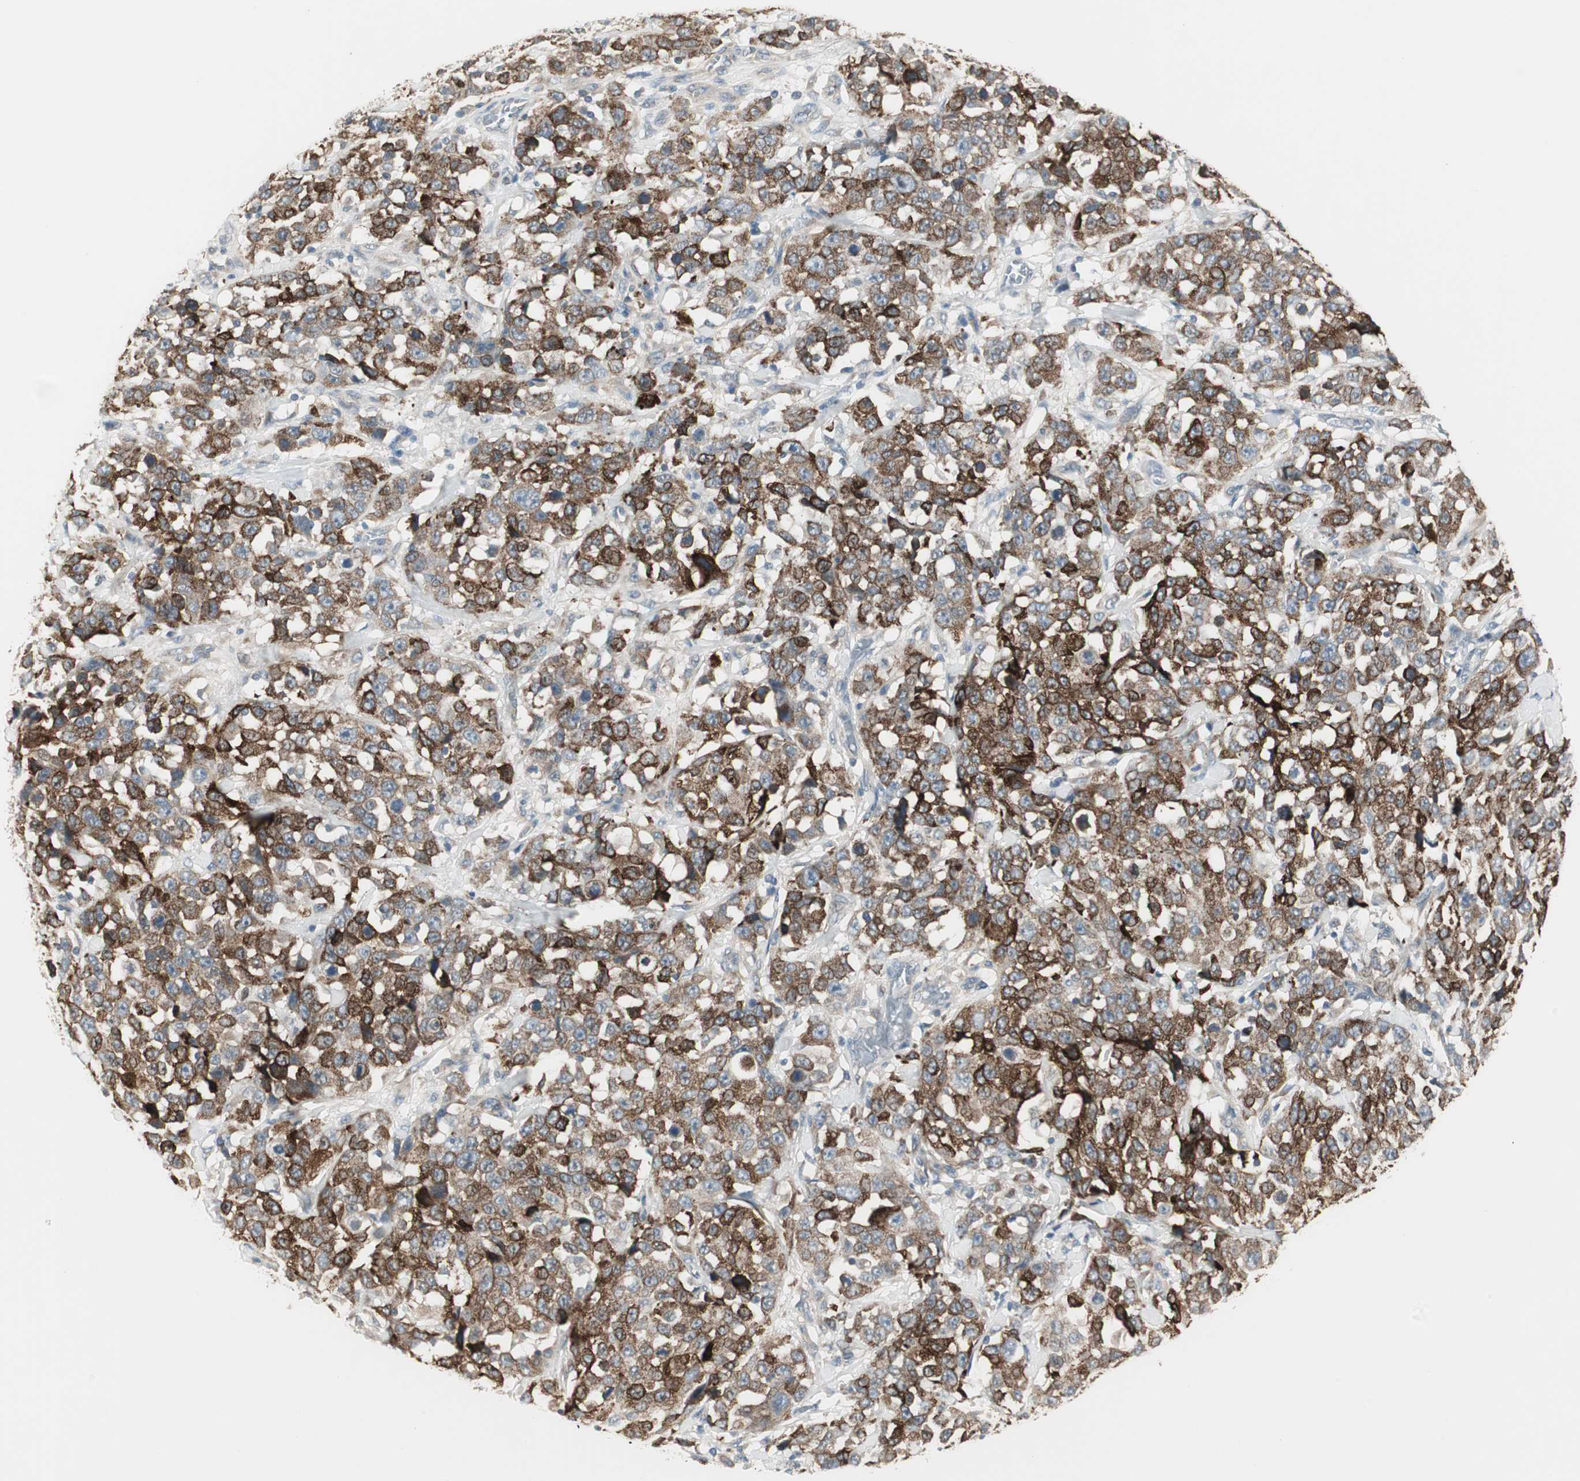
{"staining": {"intensity": "strong", "quantity": ">75%", "location": "cytoplasmic/membranous"}, "tissue": "stomach cancer", "cell_type": "Tumor cells", "image_type": "cancer", "snomed": [{"axis": "morphology", "description": "Normal tissue, NOS"}, {"axis": "morphology", "description": "Adenocarcinoma, NOS"}, {"axis": "topography", "description": "Stomach"}], "caption": "An image showing strong cytoplasmic/membranous staining in about >75% of tumor cells in stomach cancer (adenocarcinoma), as visualized by brown immunohistochemical staining.", "gene": "ZFP36", "patient": {"sex": "male", "age": 48}}